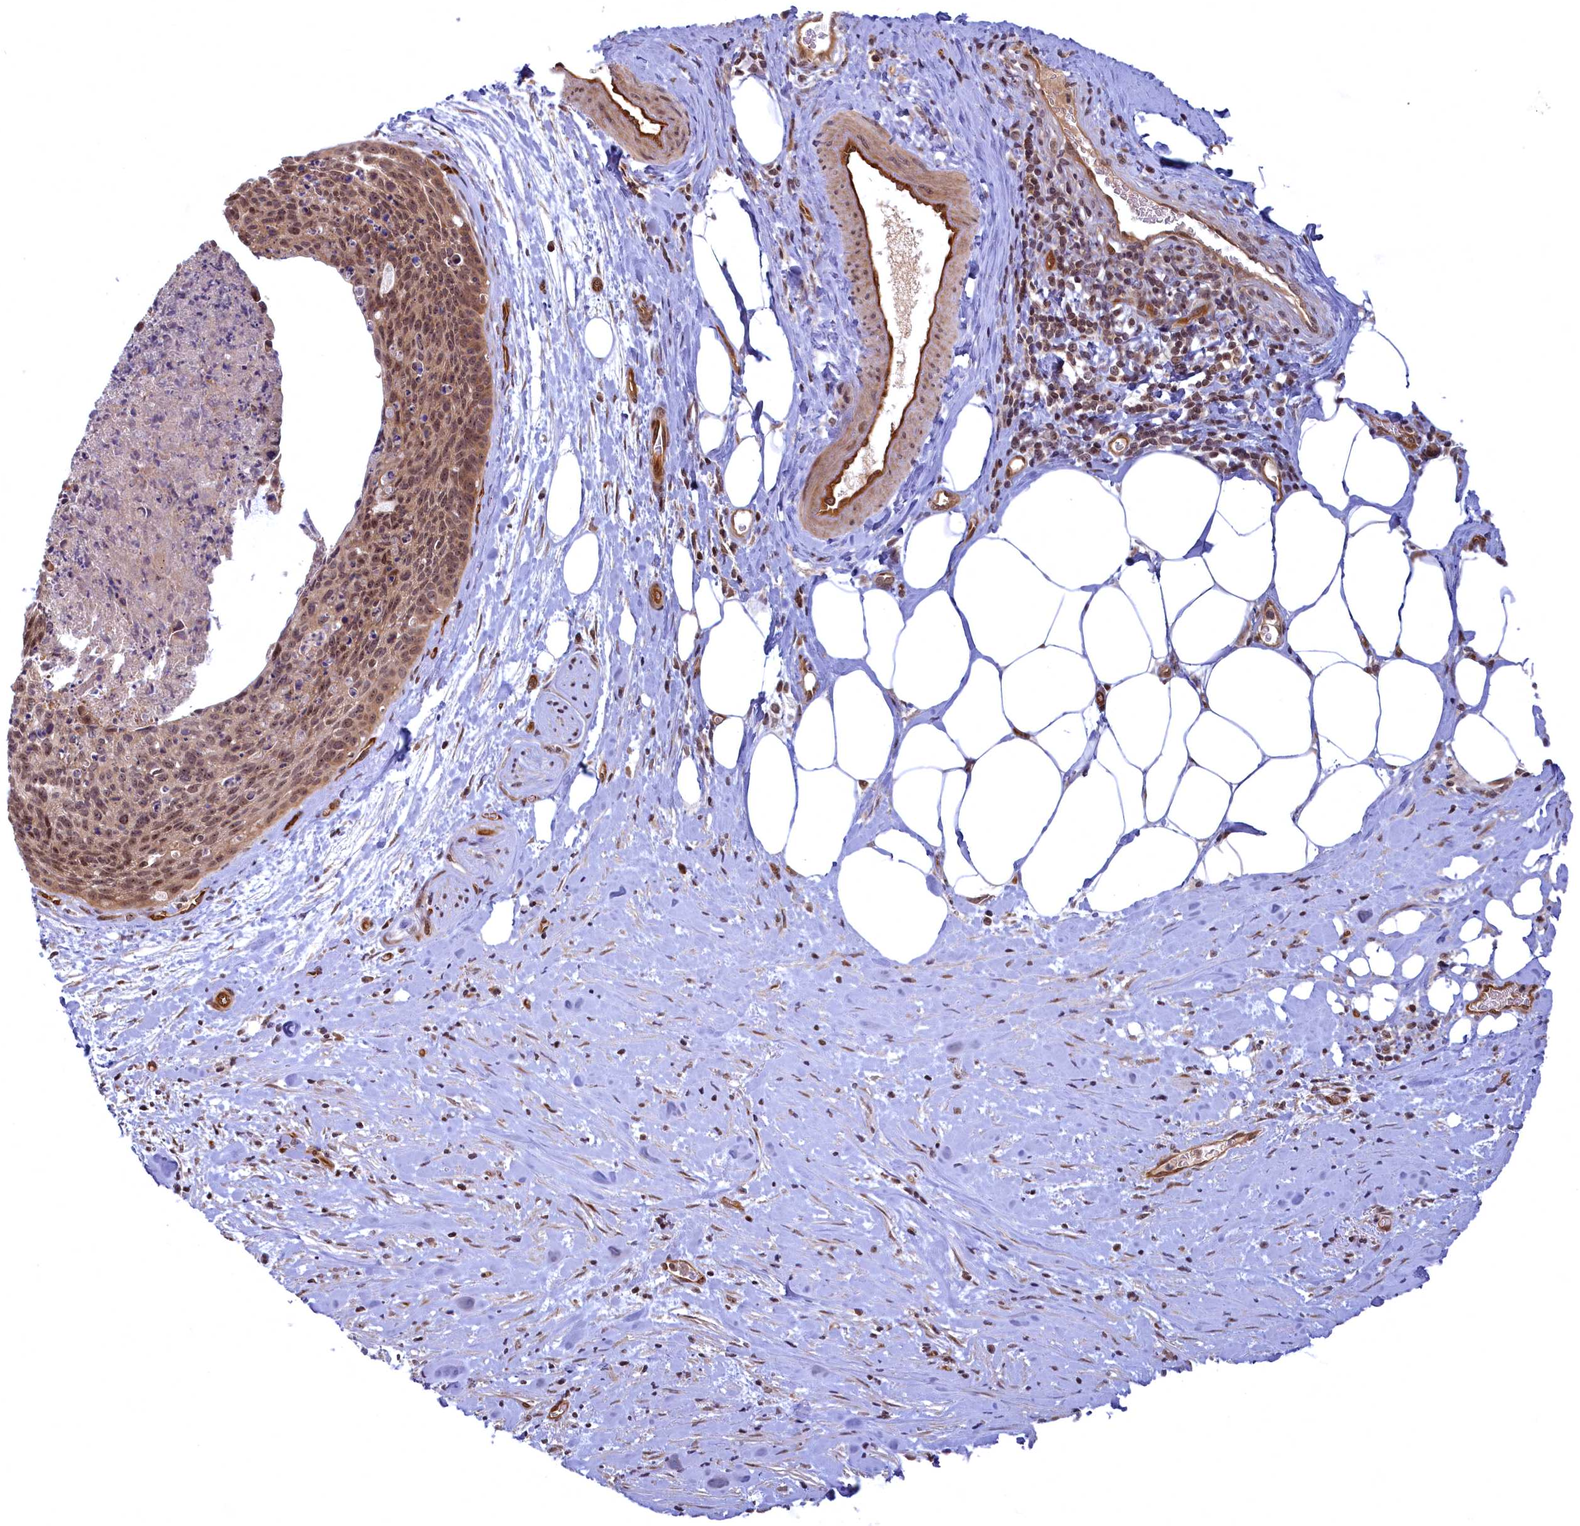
{"staining": {"intensity": "moderate", "quantity": ">75%", "location": "nuclear"}, "tissue": "cervical cancer", "cell_type": "Tumor cells", "image_type": "cancer", "snomed": [{"axis": "morphology", "description": "Squamous cell carcinoma, NOS"}, {"axis": "topography", "description": "Cervix"}], "caption": "Brown immunohistochemical staining in human cervical cancer (squamous cell carcinoma) demonstrates moderate nuclear staining in approximately >75% of tumor cells. Nuclei are stained in blue.", "gene": "SNRK", "patient": {"sex": "female", "age": 55}}